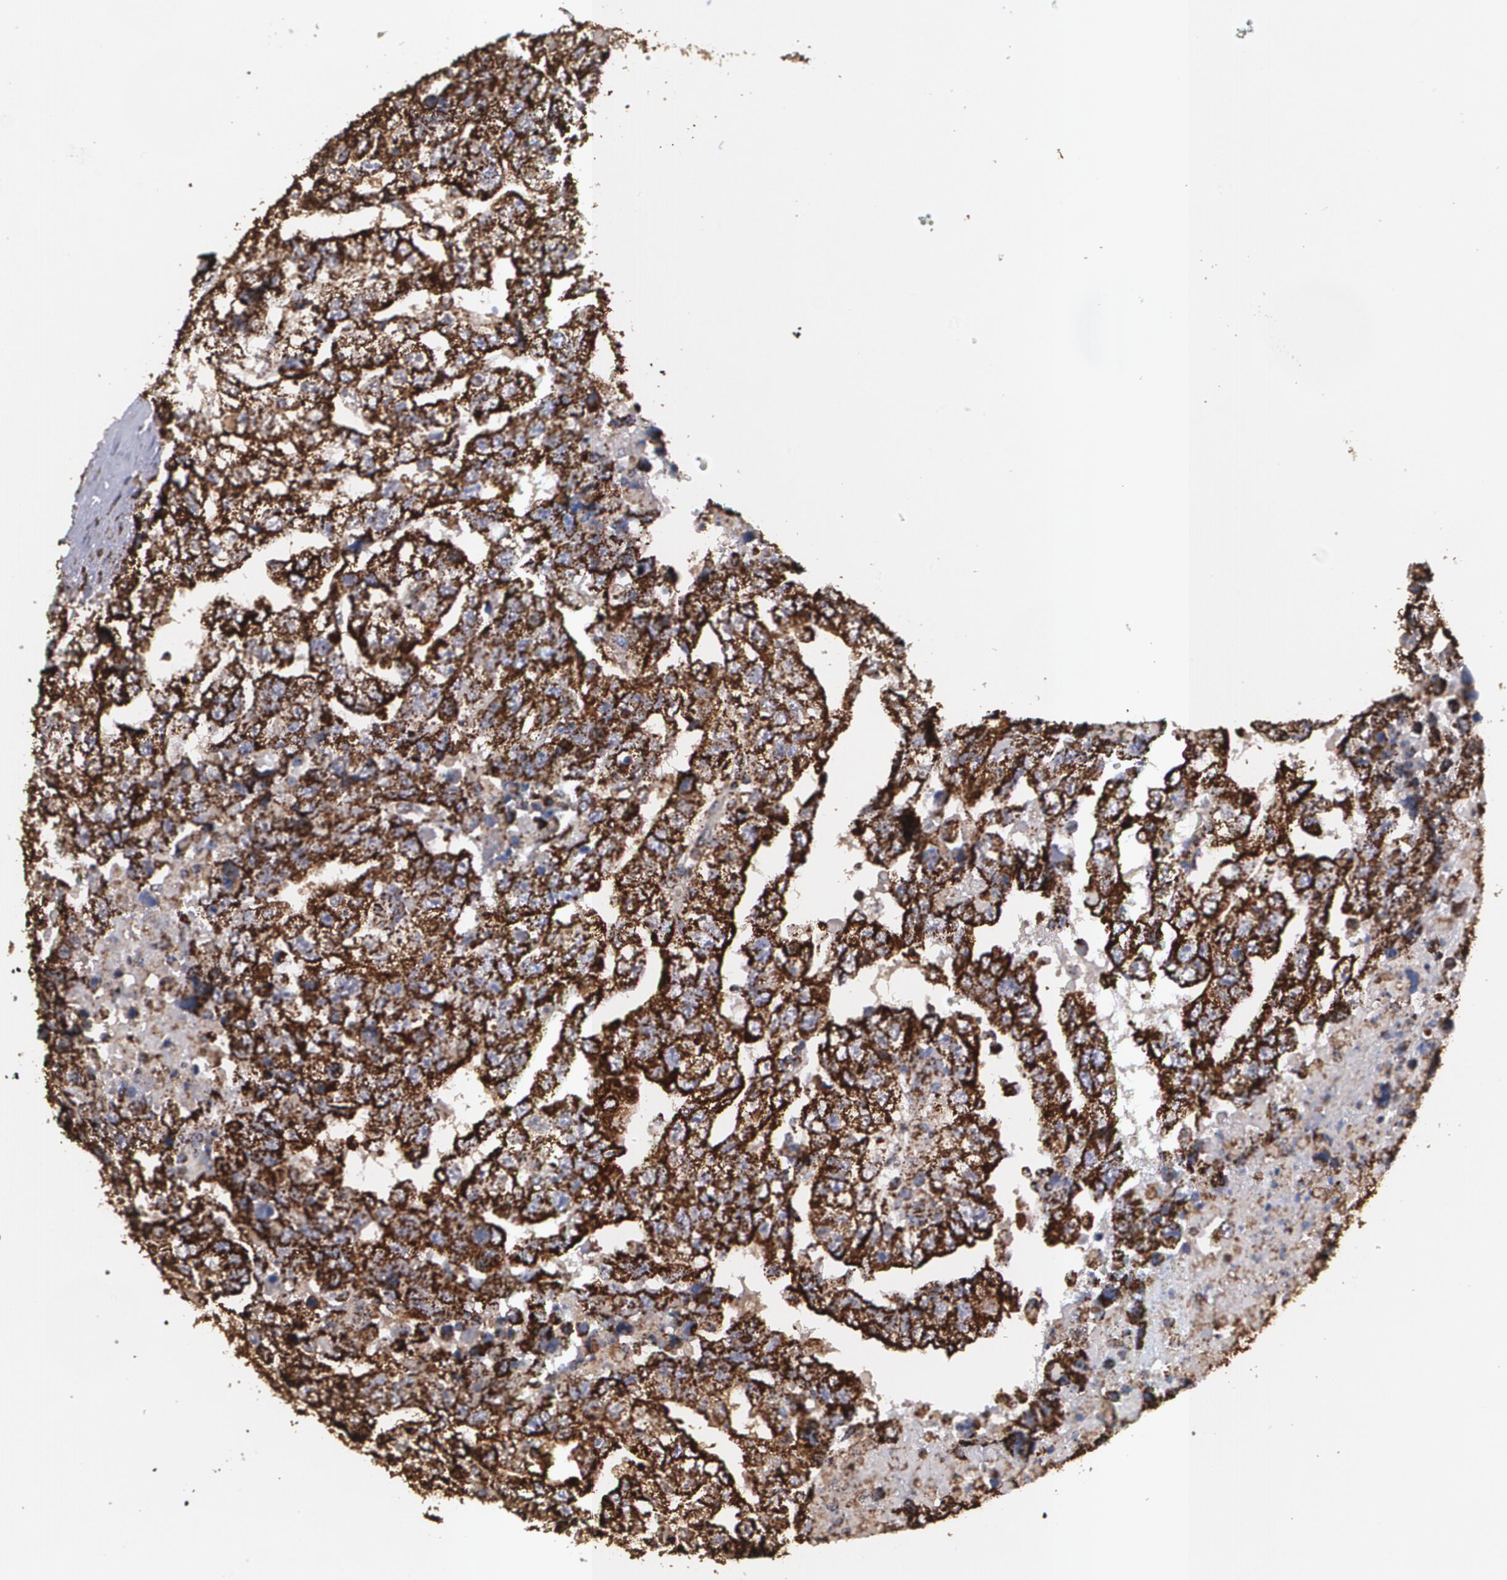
{"staining": {"intensity": "strong", "quantity": "25%-75%", "location": "cytoplasmic/membranous"}, "tissue": "testis cancer", "cell_type": "Tumor cells", "image_type": "cancer", "snomed": [{"axis": "morphology", "description": "Carcinoma, Embryonal, NOS"}, {"axis": "topography", "description": "Testis"}], "caption": "Immunohistochemistry photomicrograph of human testis embryonal carcinoma stained for a protein (brown), which exhibits high levels of strong cytoplasmic/membranous staining in approximately 25%-75% of tumor cells.", "gene": "HSPD1", "patient": {"sex": "male", "age": 36}}